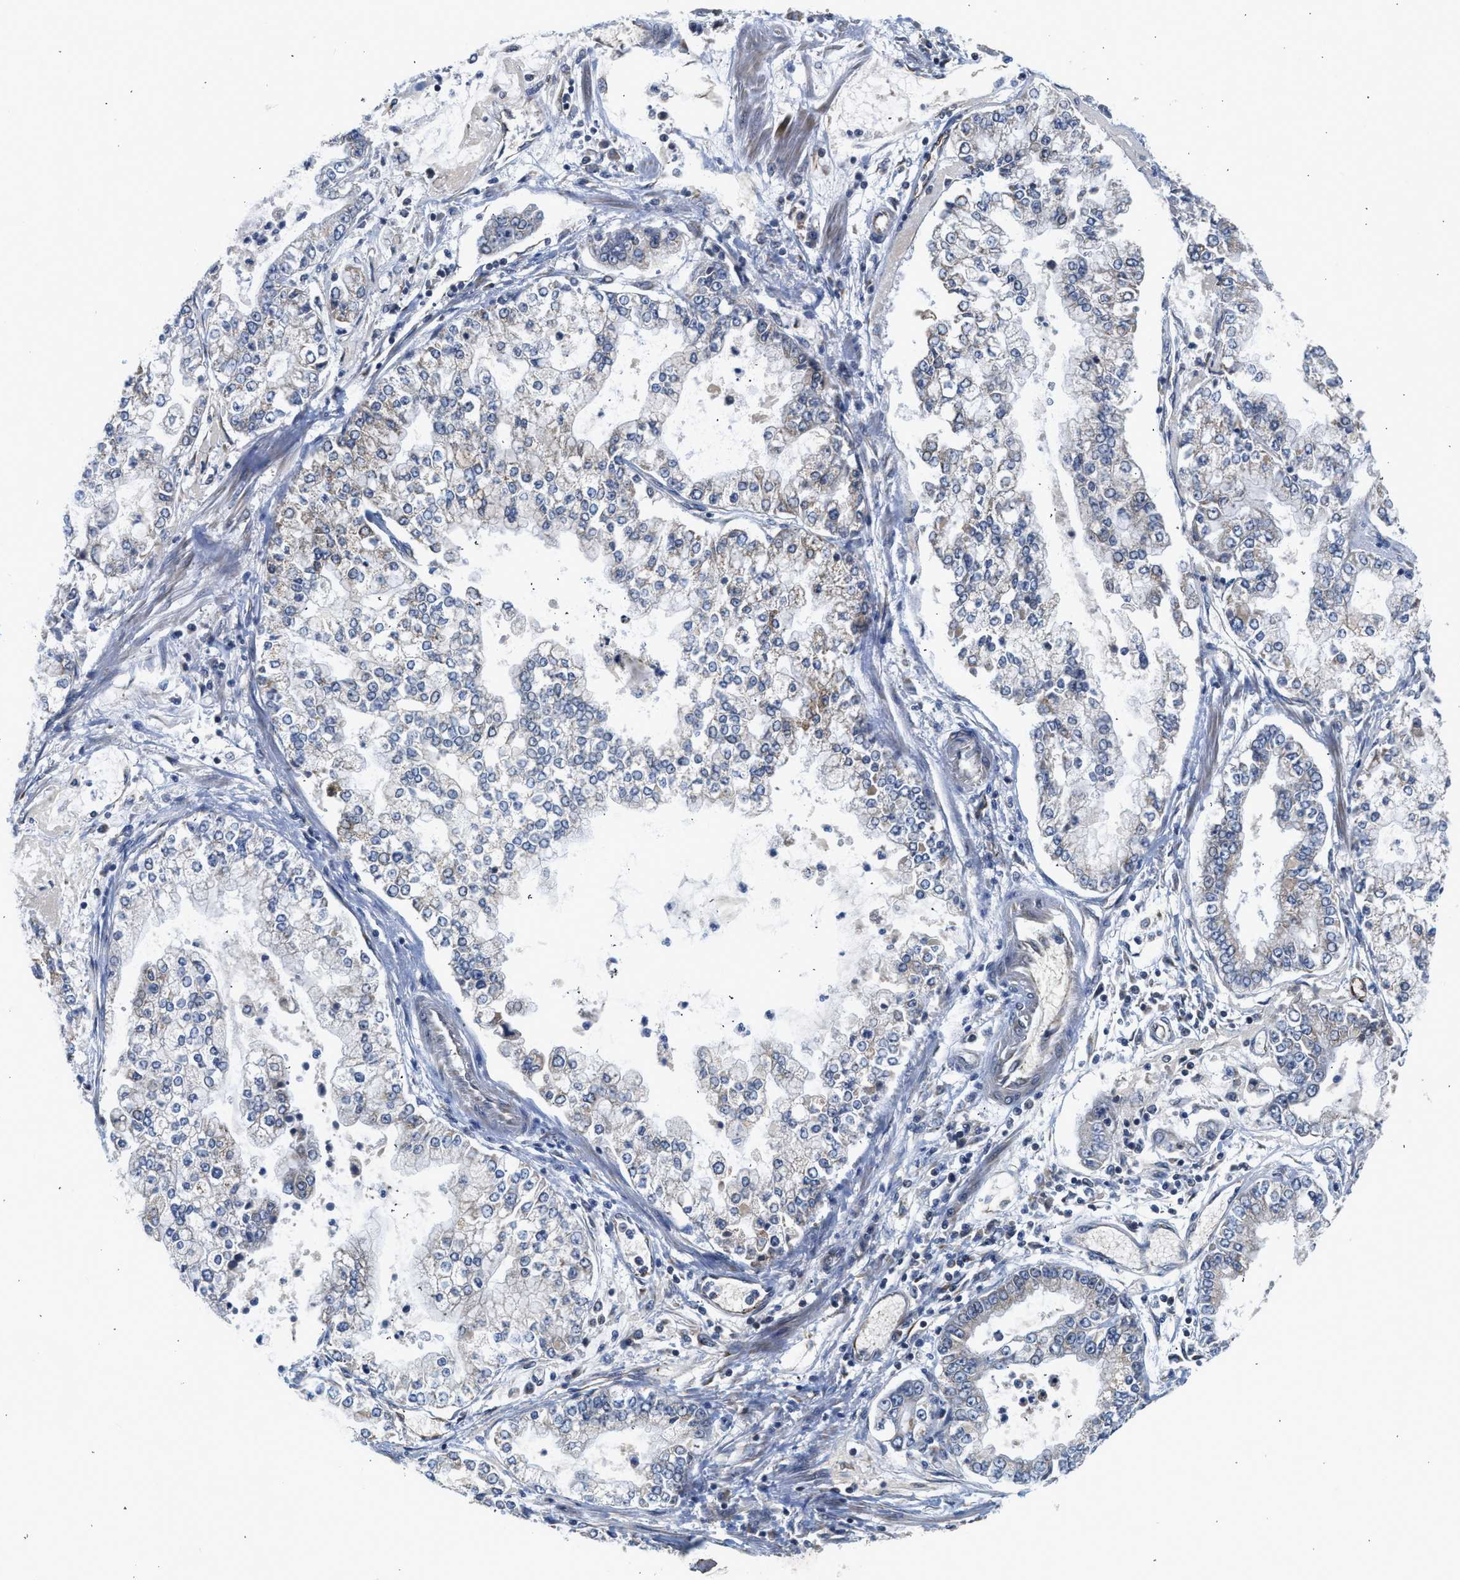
{"staining": {"intensity": "weak", "quantity": "<25%", "location": "cytoplasmic/membranous"}, "tissue": "stomach cancer", "cell_type": "Tumor cells", "image_type": "cancer", "snomed": [{"axis": "morphology", "description": "Adenocarcinoma, NOS"}, {"axis": "topography", "description": "Stomach"}], "caption": "An IHC histopathology image of adenocarcinoma (stomach) is shown. There is no staining in tumor cells of adenocarcinoma (stomach).", "gene": "PIM1", "patient": {"sex": "male", "age": 76}}